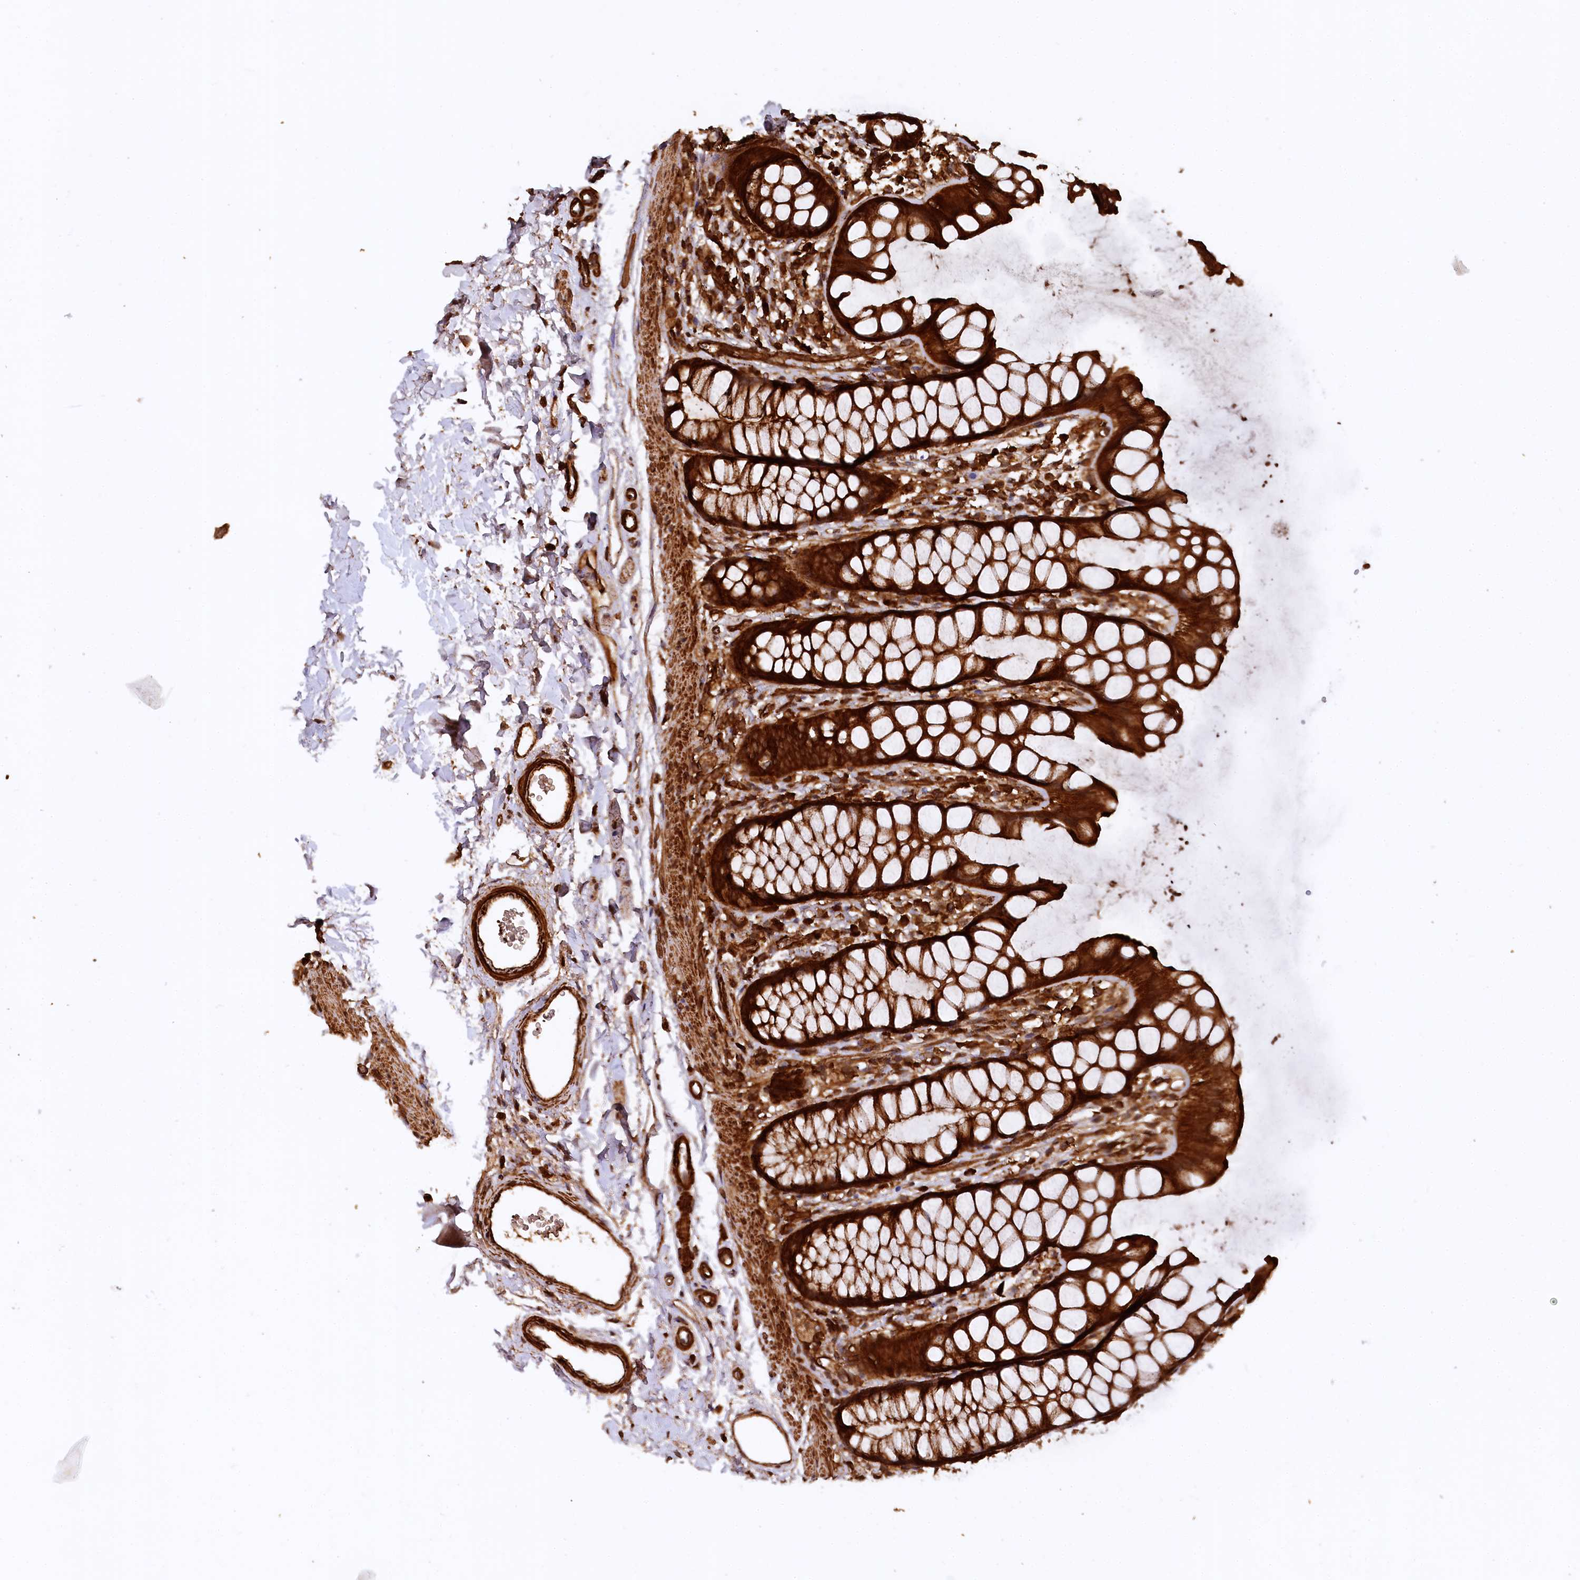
{"staining": {"intensity": "strong", "quantity": ">75%", "location": "cytoplasmic/membranous"}, "tissue": "rectum", "cell_type": "Glandular cells", "image_type": "normal", "snomed": [{"axis": "morphology", "description": "Normal tissue, NOS"}, {"axis": "topography", "description": "Rectum"}], "caption": "High-magnification brightfield microscopy of benign rectum stained with DAB (3,3'-diaminobenzidine) (brown) and counterstained with hematoxylin (blue). glandular cells exhibit strong cytoplasmic/membranous expression is appreciated in approximately>75% of cells.", "gene": "STUB1", "patient": {"sex": "female", "age": 65}}